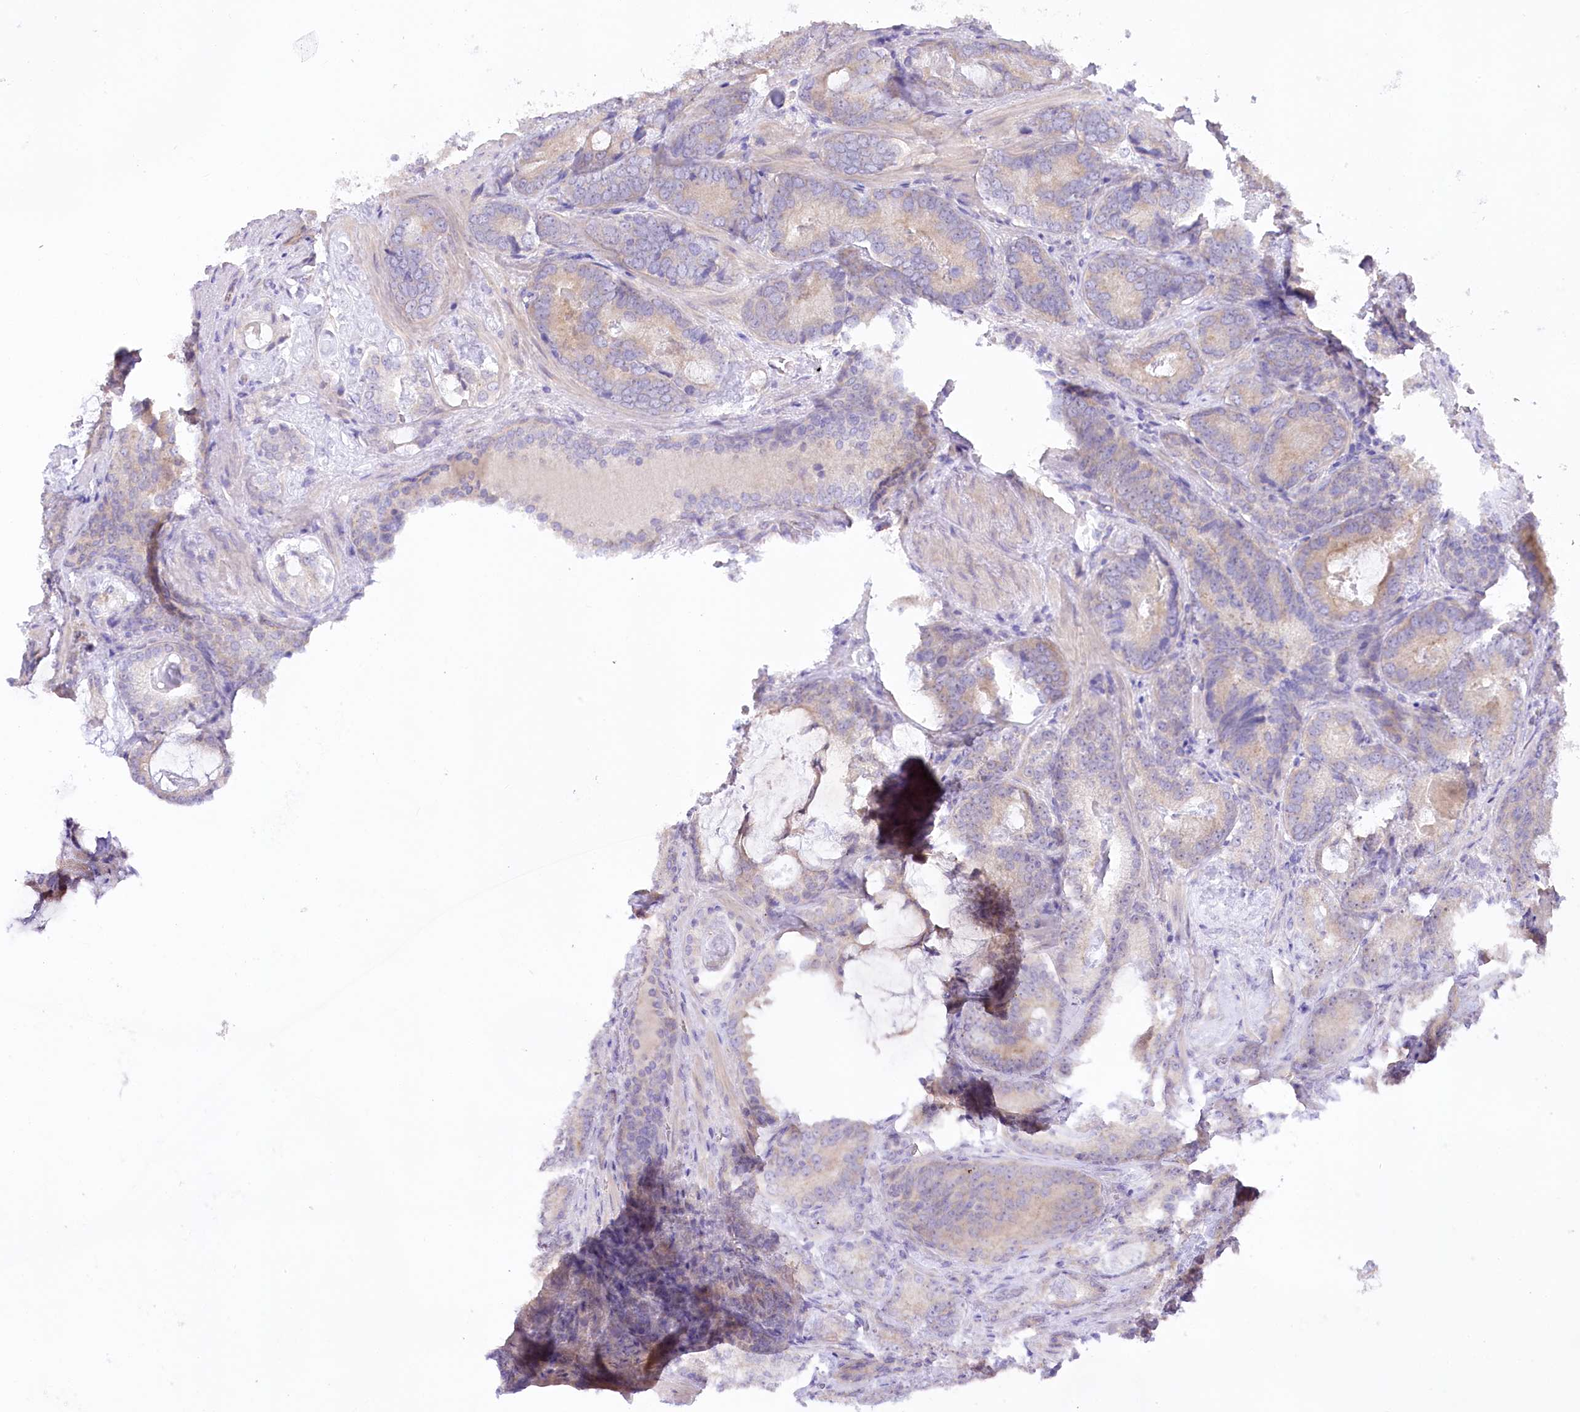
{"staining": {"intensity": "weak", "quantity": "25%-75%", "location": "cytoplasmic/membranous"}, "tissue": "prostate cancer", "cell_type": "Tumor cells", "image_type": "cancer", "snomed": [{"axis": "morphology", "description": "Adenocarcinoma, Low grade"}, {"axis": "topography", "description": "Prostate"}], "caption": "Human prostate cancer (low-grade adenocarcinoma) stained with a brown dye exhibits weak cytoplasmic/membranous positive staining in about 25%-75% of tumor cells.", "gene": "MYOZ1", "patient": {"sex": "male", "age": 60}}